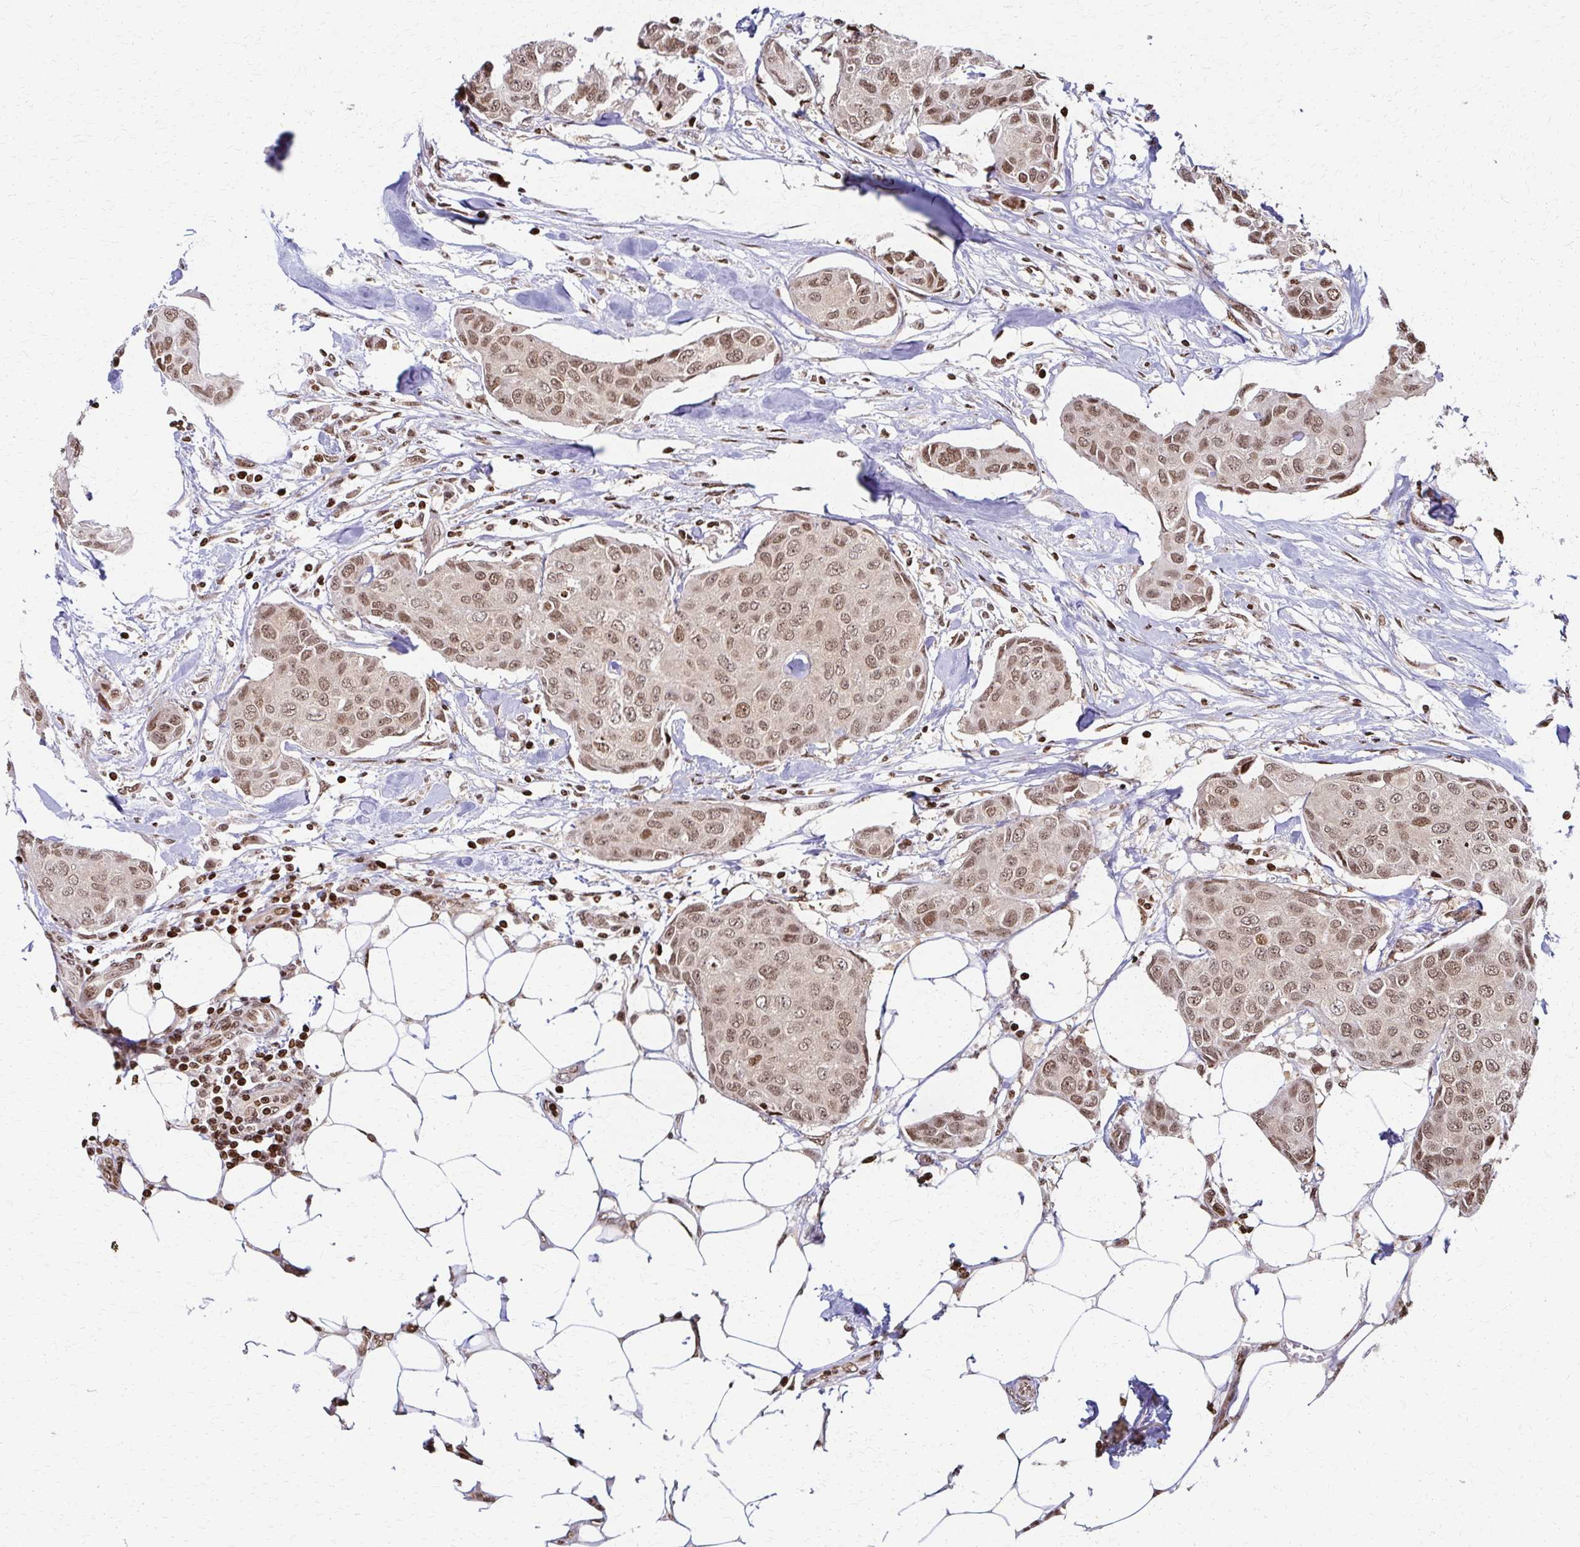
{"staining": {"intensity": "weak", "quantity": ">75%", "location": "nuclear"}, "tissue": "breast cancer", "cell_type": "Tumor cells", "image_type": "cancer", "snomed": [{"axis": "morphology", "description": "Duct carcinoma"}, {"axis": "topography", "description": "Breast"}, {"axis": "topography", "description": "Lymph node"}], "caption": "A micrograph showing weak nuclear staining in approximately >75% of tumor cells in breast cancer, as visualized by brown immunohistochemical staining.", "gene": "PSMD7", "patient": {"sex": "female", "age": 80}}